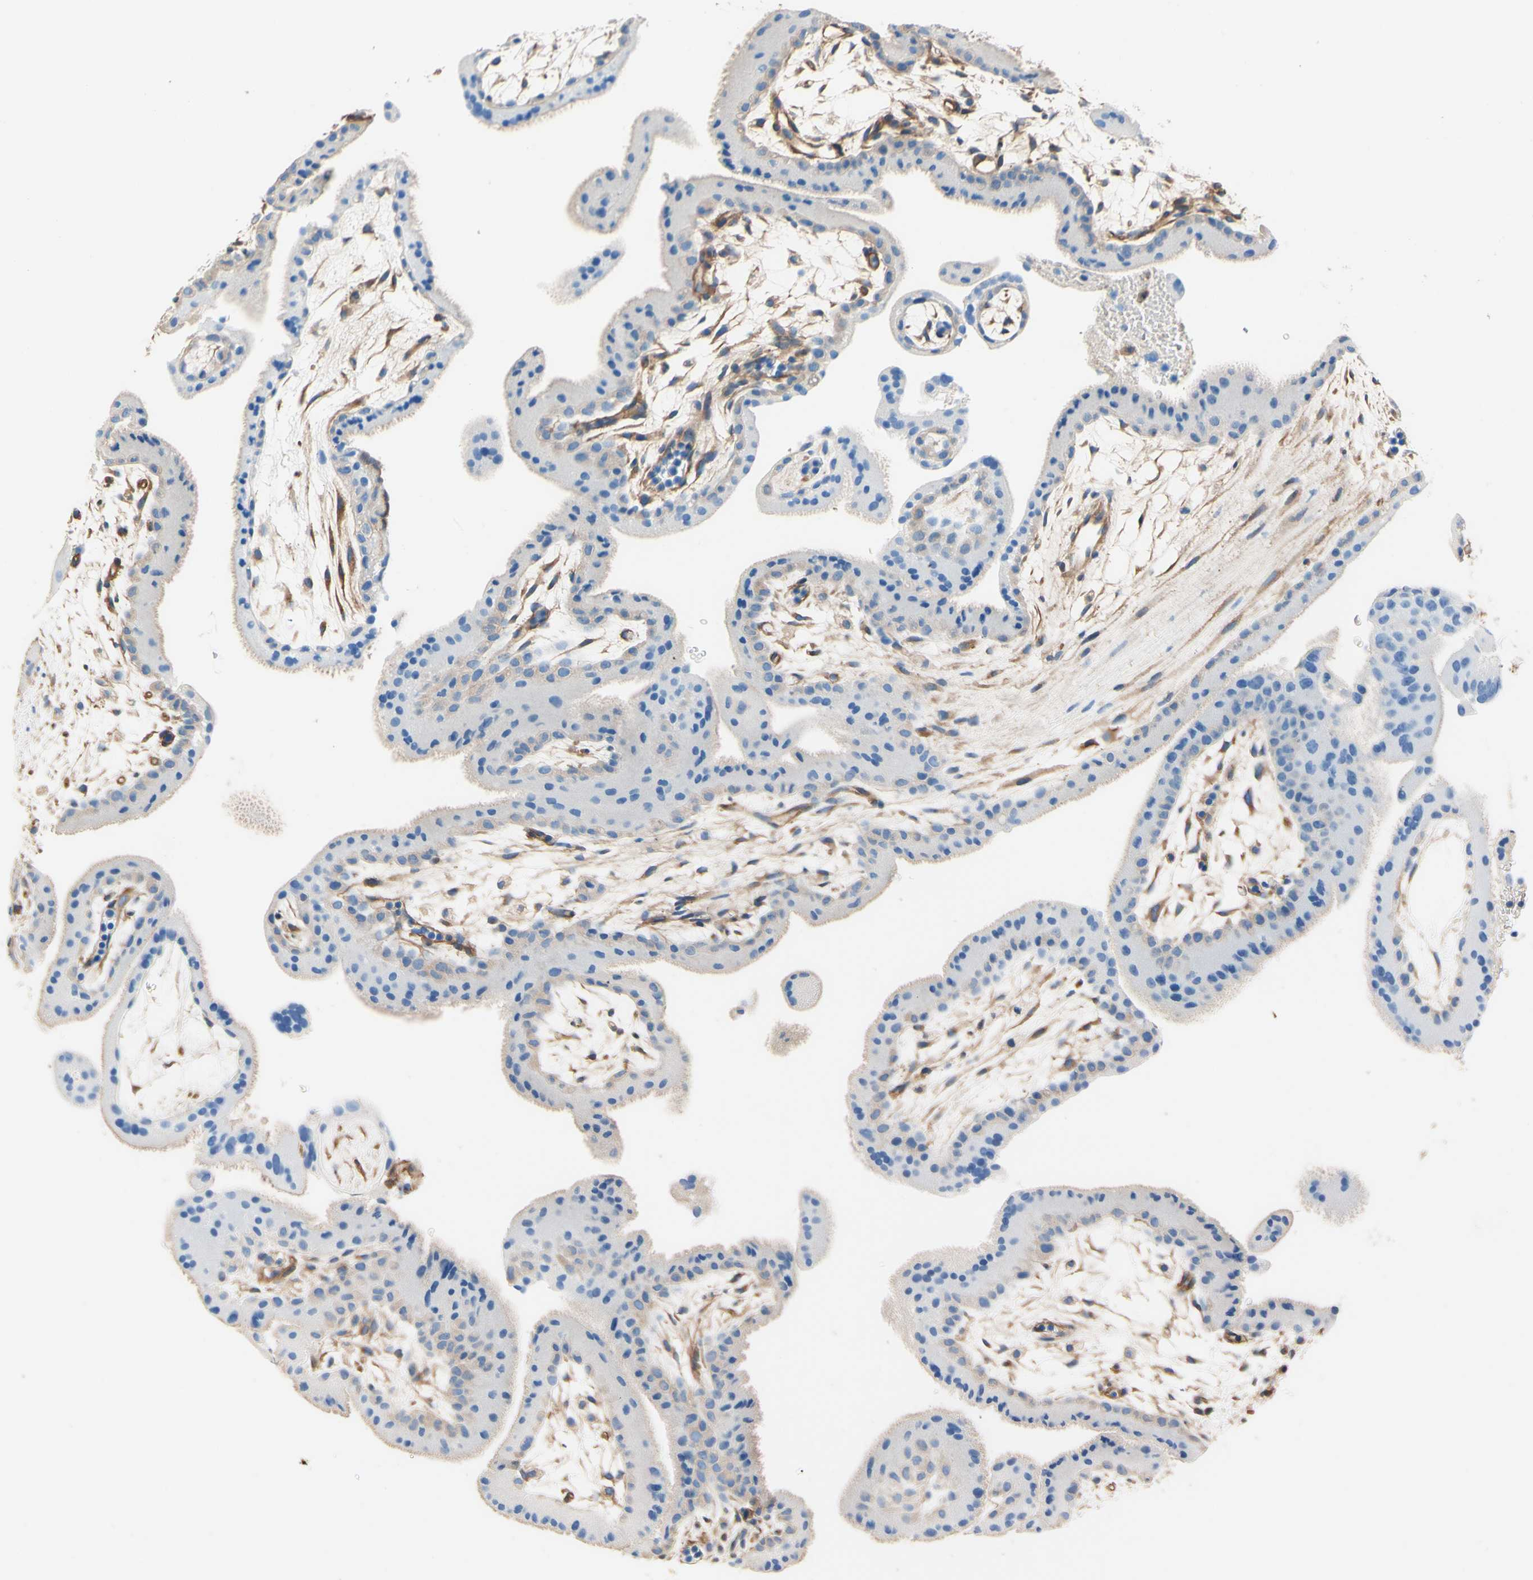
{"staining": {"intensity": "negative", "quantity": "none", "location": "none"}, "tissue": "placenta", "cell_type": "Trophoblastic cells", "image_type": "normal", "snomed": [{"axis": "morphology", "description": "Normal tissue, NOS"}, {"axis": "topography", "description": "Placenta"}], "caption": "A high-resolution photomicrograph shows immunohistochemistry (IHC) staining of benign placenta, which demonstrates no significant staining in trophoblastic cells. (DAB (3,3'-diaminobenzidine) immunohistochemistry (IHC), high magnification).", "gene": "DPYSL3", "patient": {"sex": "female", "age": 19}}